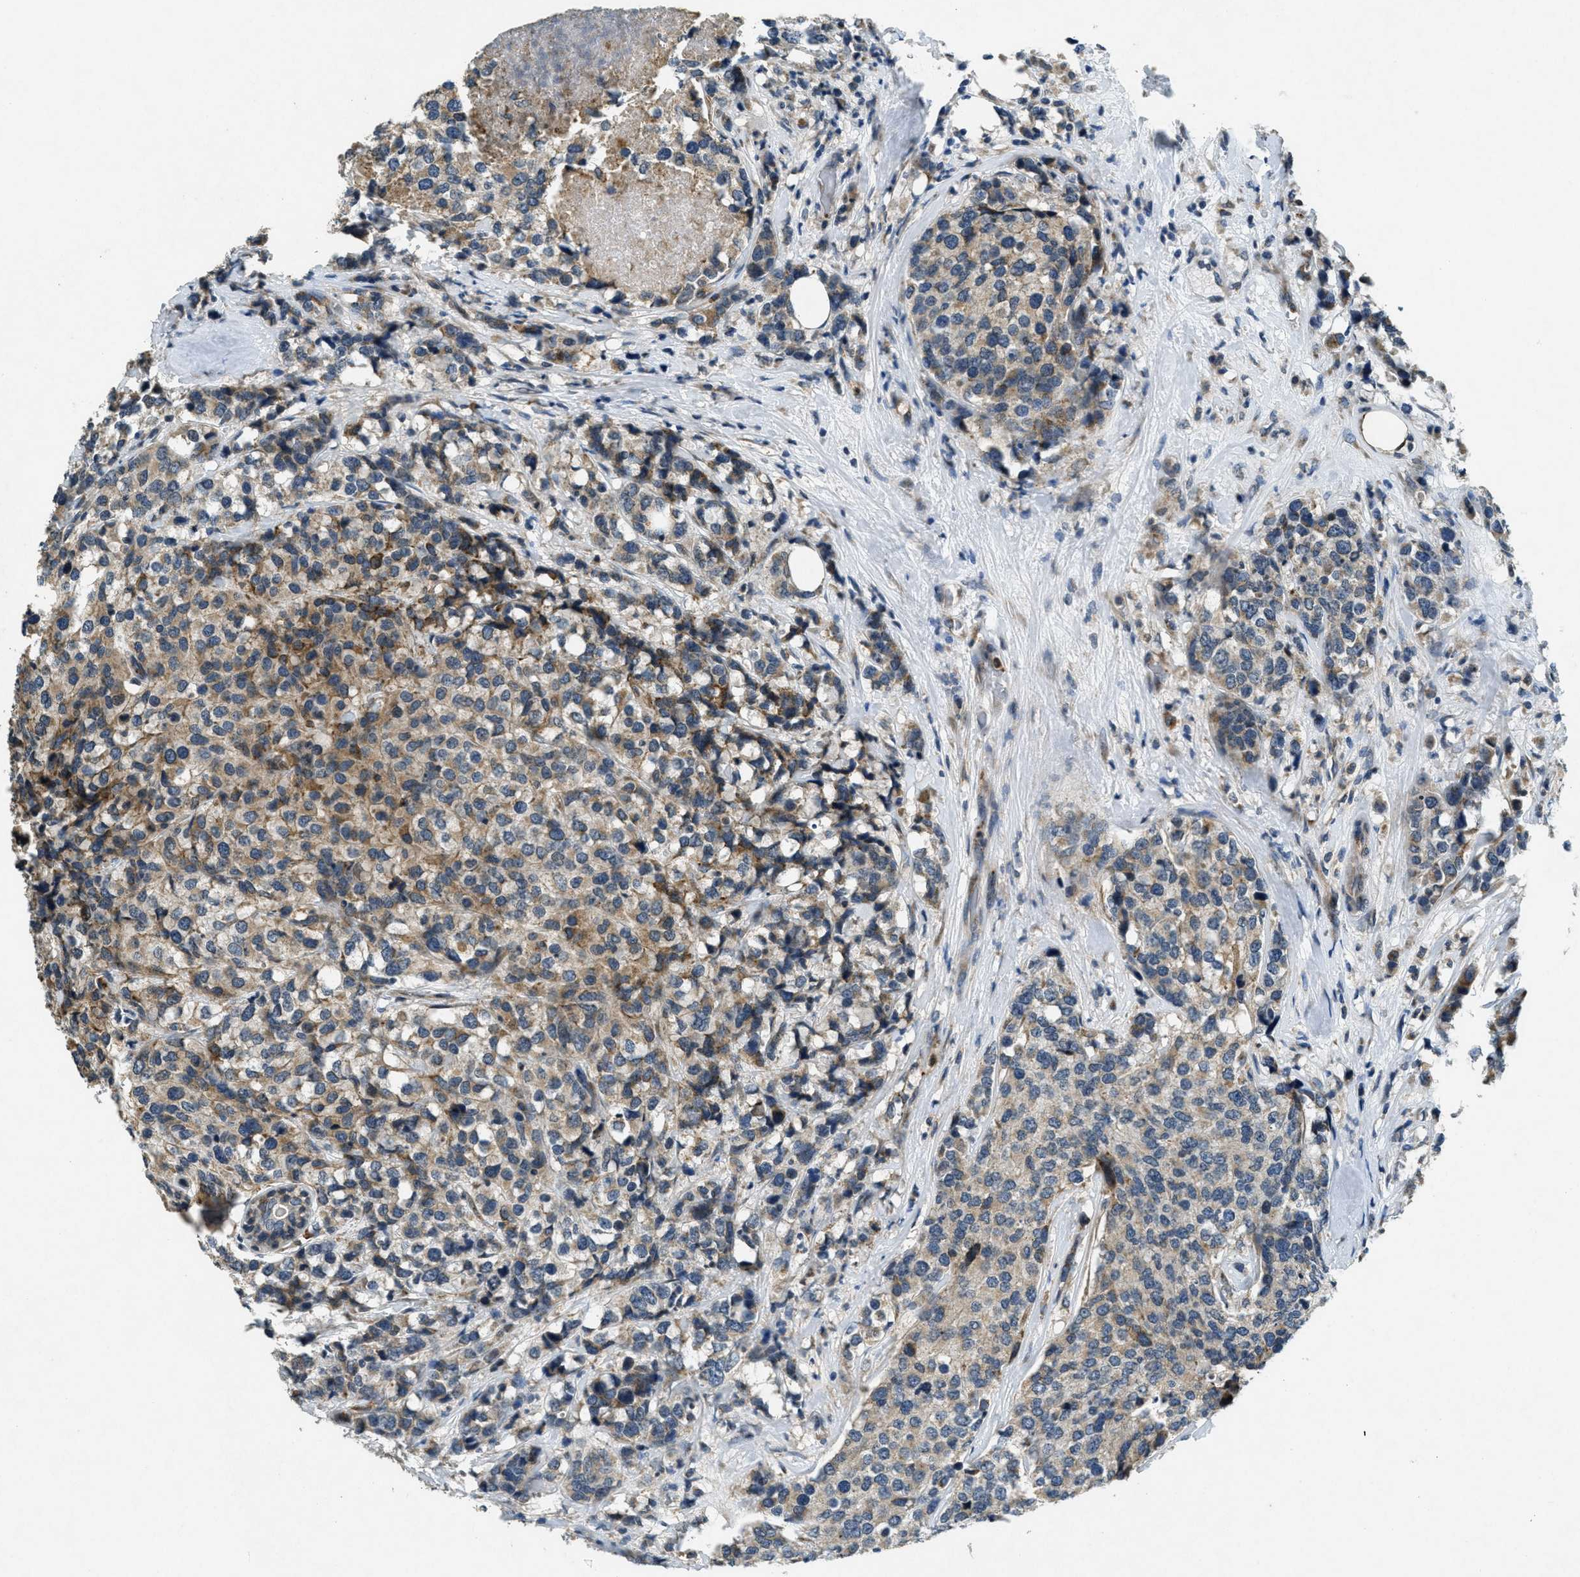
{"staining": {"intensity": "weak", "quantity": ">75%", "location": "cytoplasmic/membranous"}, "tissue": "breast cancer", "cell_type": "Tumor cells", "image_type": "cancer", "snomed": [{"axis": "morphology", "description": "Lobular carcinoma"}, {"axis": "topography", "description": "Breast"}], "caption": "An image of human breast cancer stained for a protein exhibits weak cytoplasmic/membranous brown staining in tumor cells.", "gene": "RAB3D", "patient": {"sex": "female", "age": 59}}